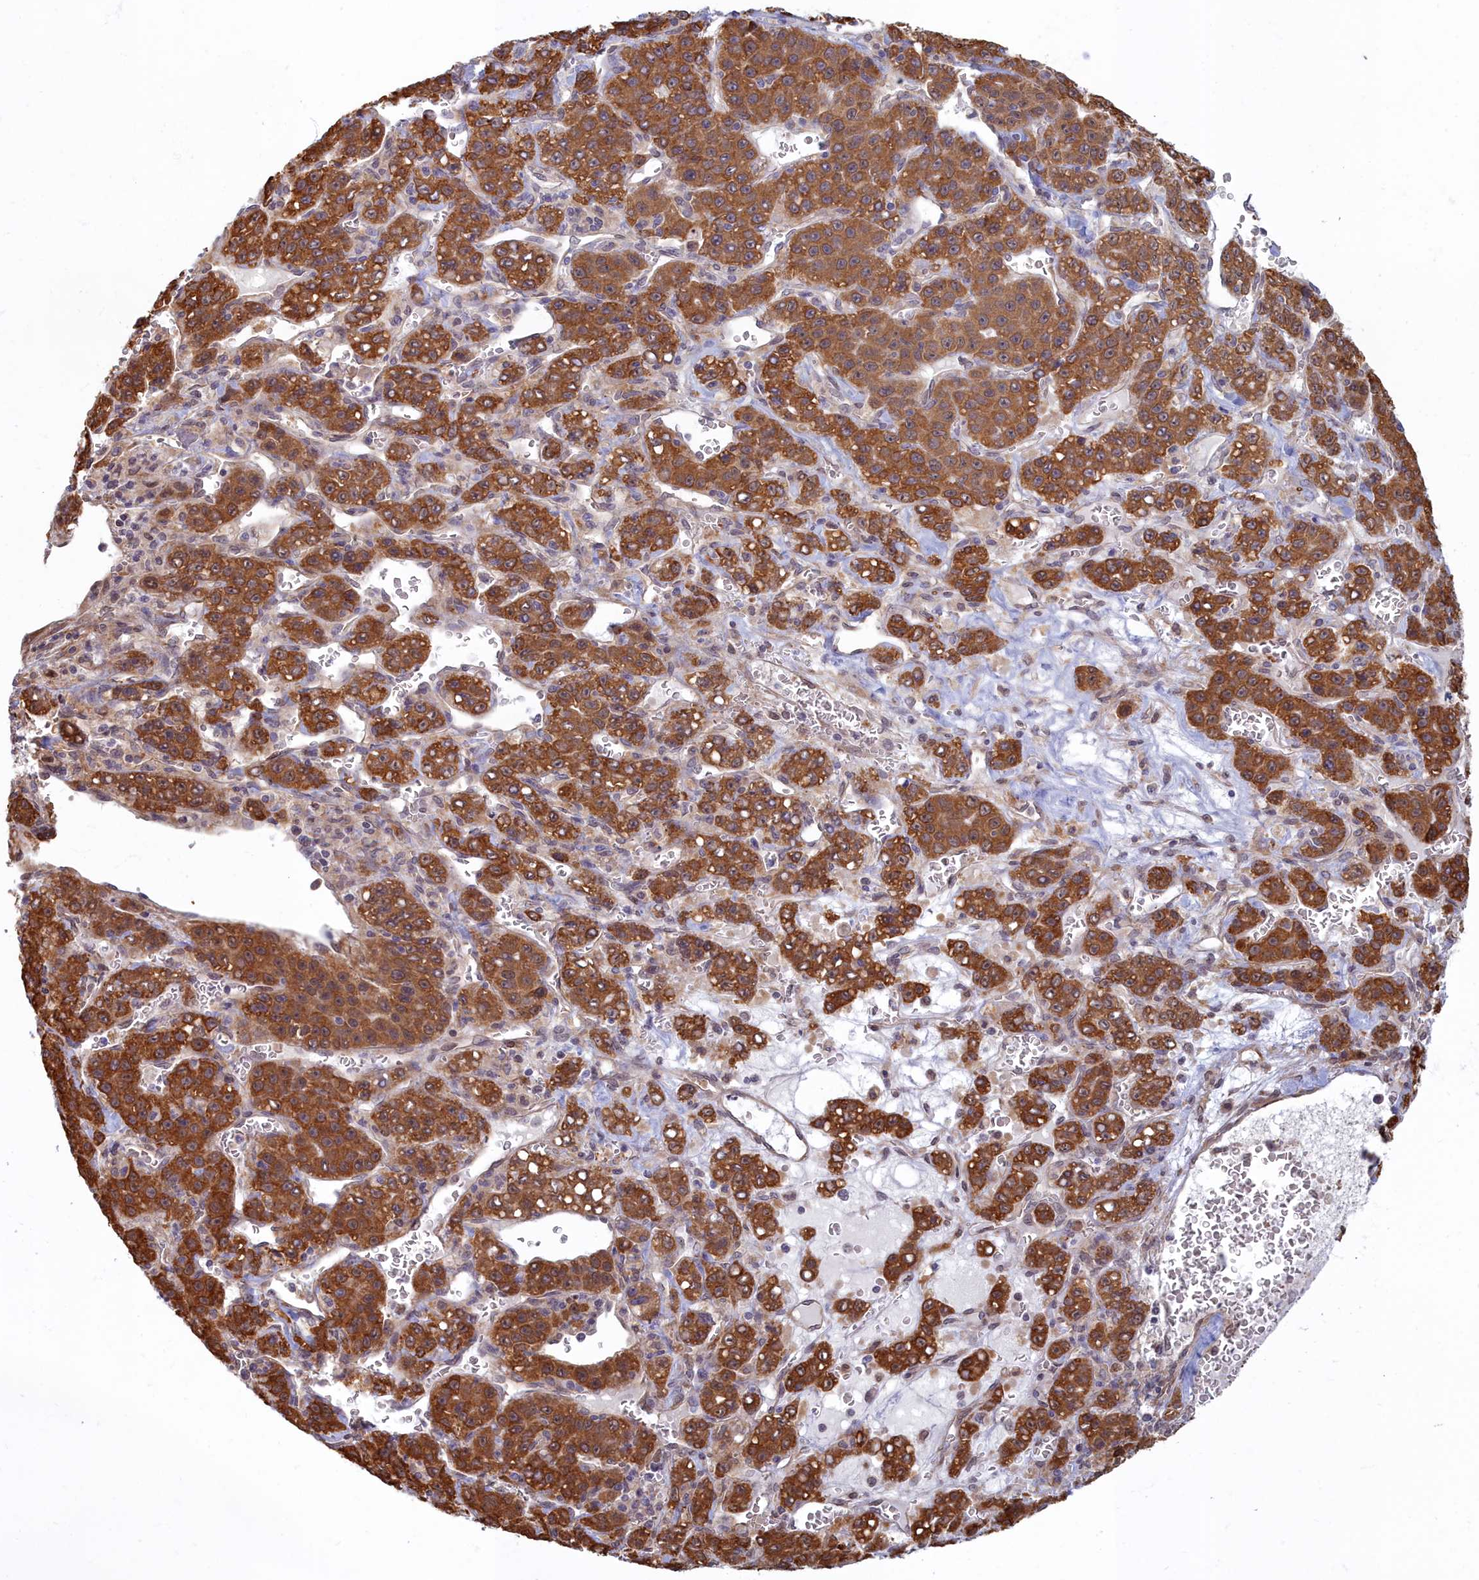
{"staining": {"intensity": "strong", "quantity": ">75%", "location": "cytoplasmic/membranous"}, "tissue": "liver cancer", "cell_type": "Tumor cells", "image_type": "cancer", "snomed": [{"axis": "morphology", "description": "Carcinoma, Hepatocellular, NOS"}, {"axis": "topography", "description": "Liver"}], "caption": "This image shows immunohistochemistry (IHC) staining of hepatocellular carcinoma (liver), with high strong cytoplasmic/membranous positivity in approximately >75% of tumor cells.", "gene": "MAK16", "patient": {"sex": "female", "age": 53}}